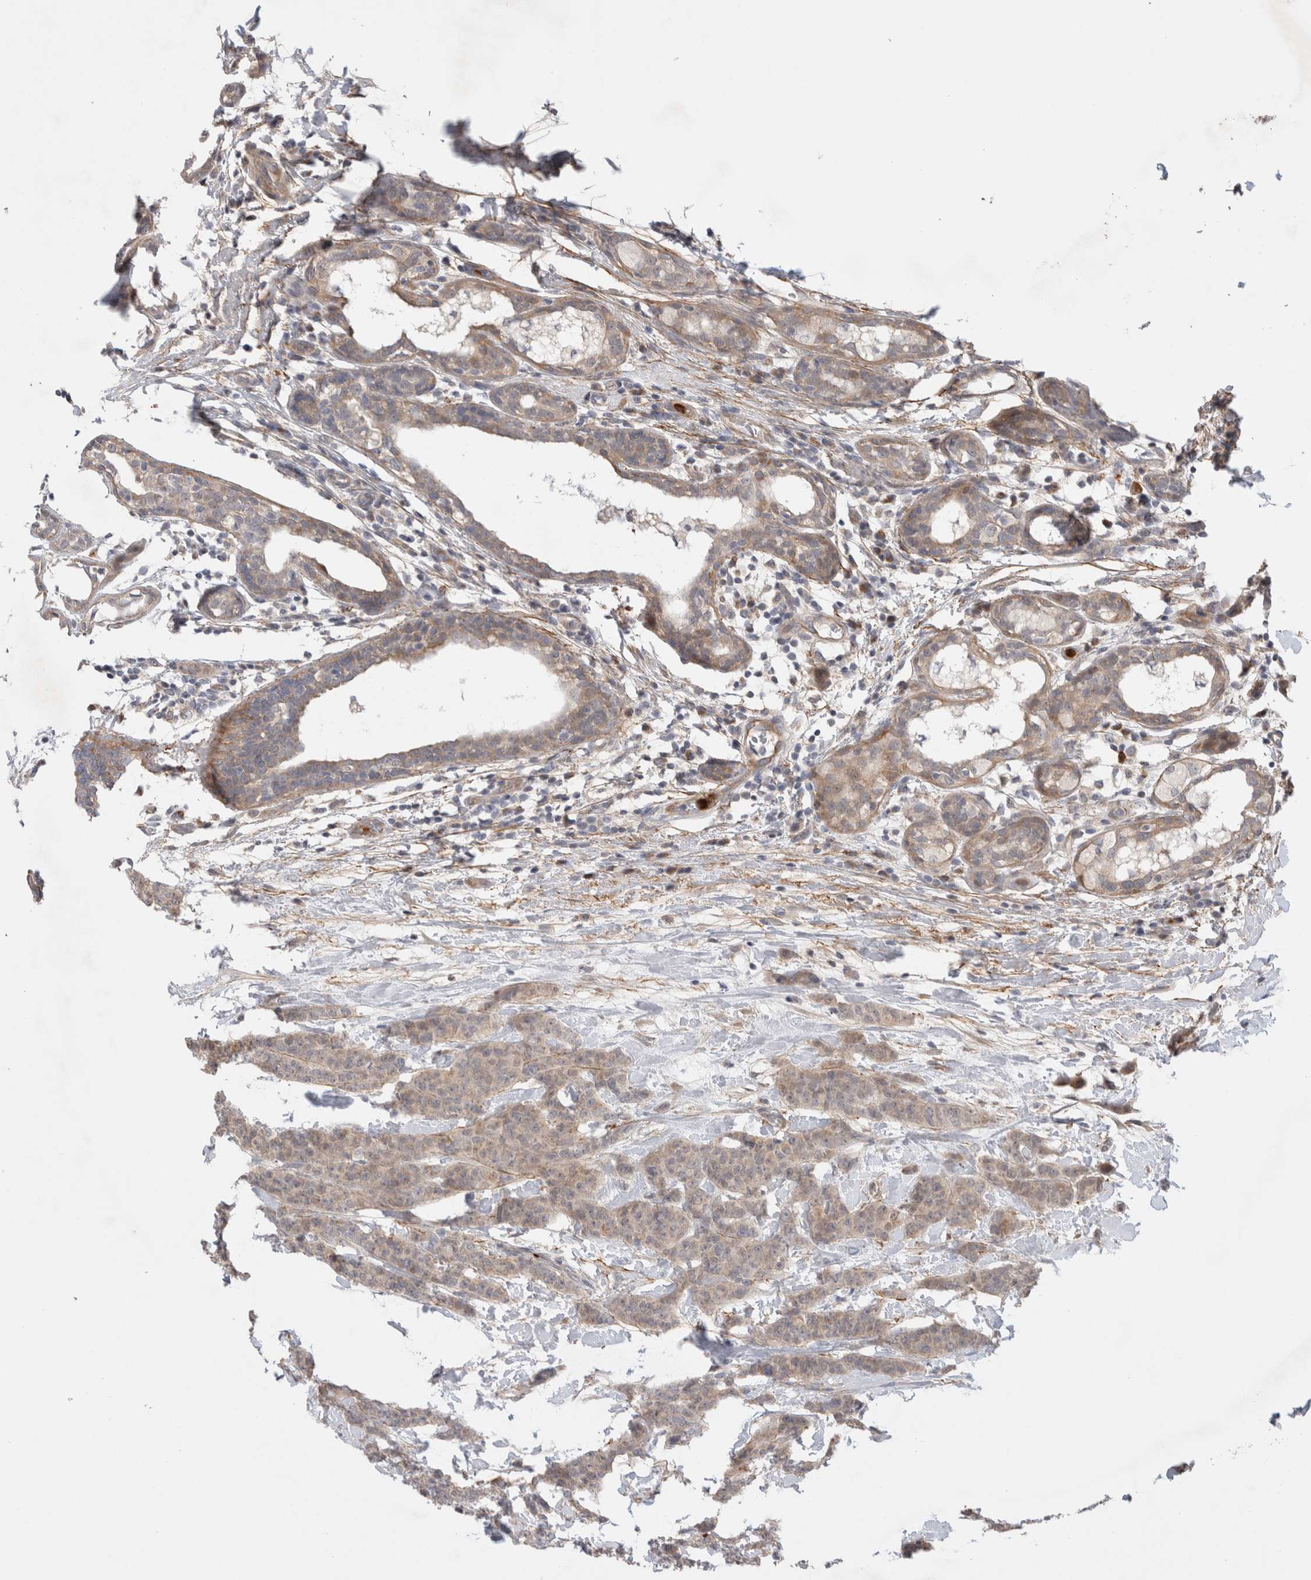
{"staining": {"intensity": "weak", "quantity": "<25%", "location": "cytoplasmic/membranous"}, "tissue": "breast cancer", "cell_type": "Tumor cells", "image_type": "cancer", "snomed": [{"axis": "morphology", "description": "Normal tissue, NOS"}, {"axis": "morphology", "description": "Duct carcinoma"}, {"axis": "topography", "description": "Breast"}], "caption": "A micrograph of human breast cancer is negative for staining in tumor cells. (Stains: DAB (3,3'-diaminobenzidine) immunohistochemistry with hematoxylin counter stain, Microscopy: brightfield microscopy at high magnification).", "gene": "GSDMB", "patient": {"sex": "female", "age": 40}}